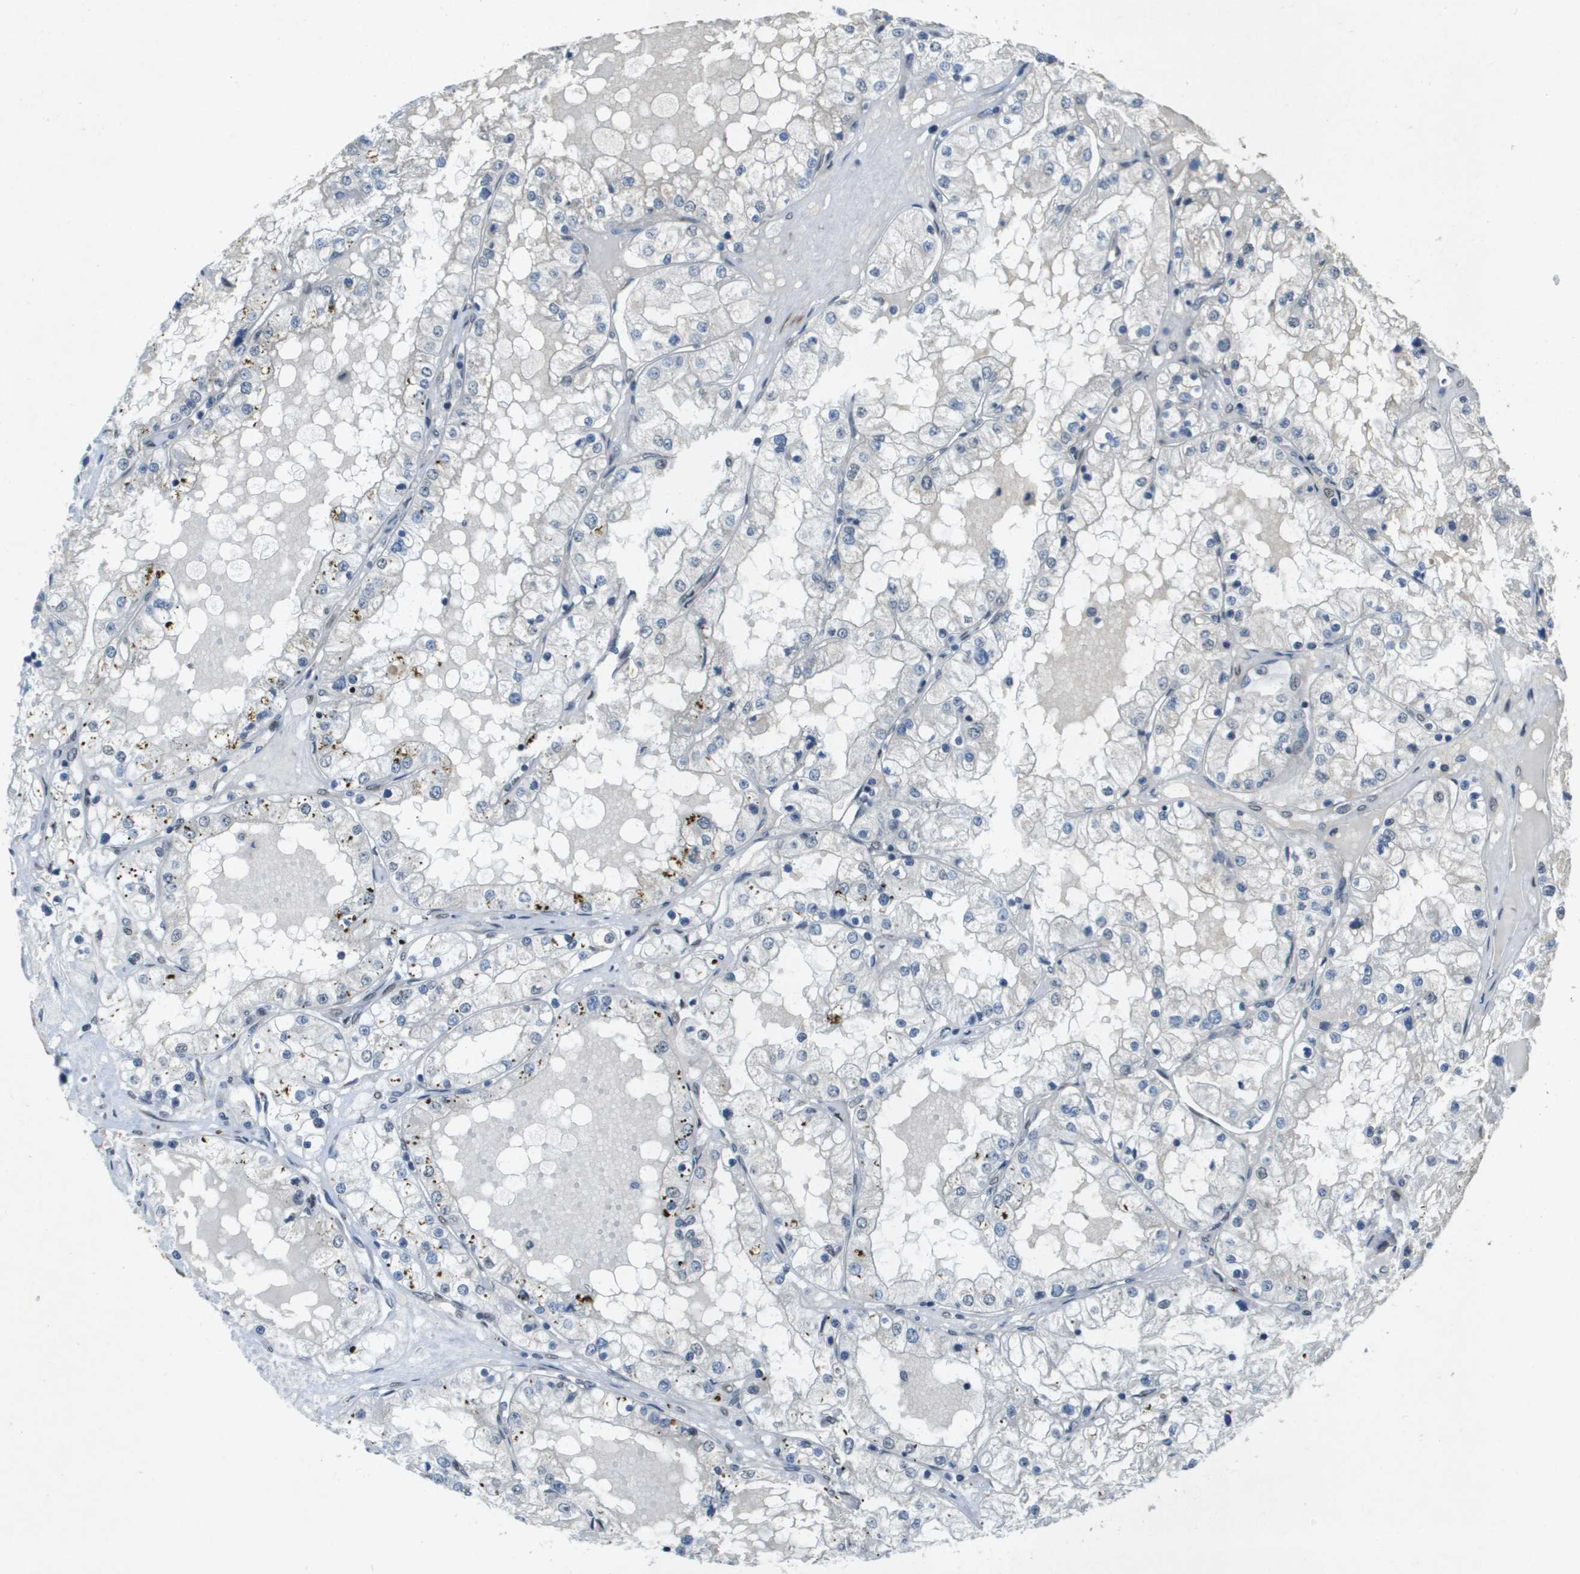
{"staining": {"intensity": "negative", "quantity": "none", "location": "none"}, "tissue": "renal cancer", "cell_type": "Tumor cells", "image_type": "cancer", "snomed": [{"axis": "morphology", "description": "Adenocarcinoma, NOS"}, {"axis": "topography", "description": "Kidney"}], "caption": "Immunohistochemistry (IHC) of human renal adenocarcinoma reveals no positivity in tumor cells.", "gene": "ARID1B", "patient": {"sex": "male", "age": 68}}